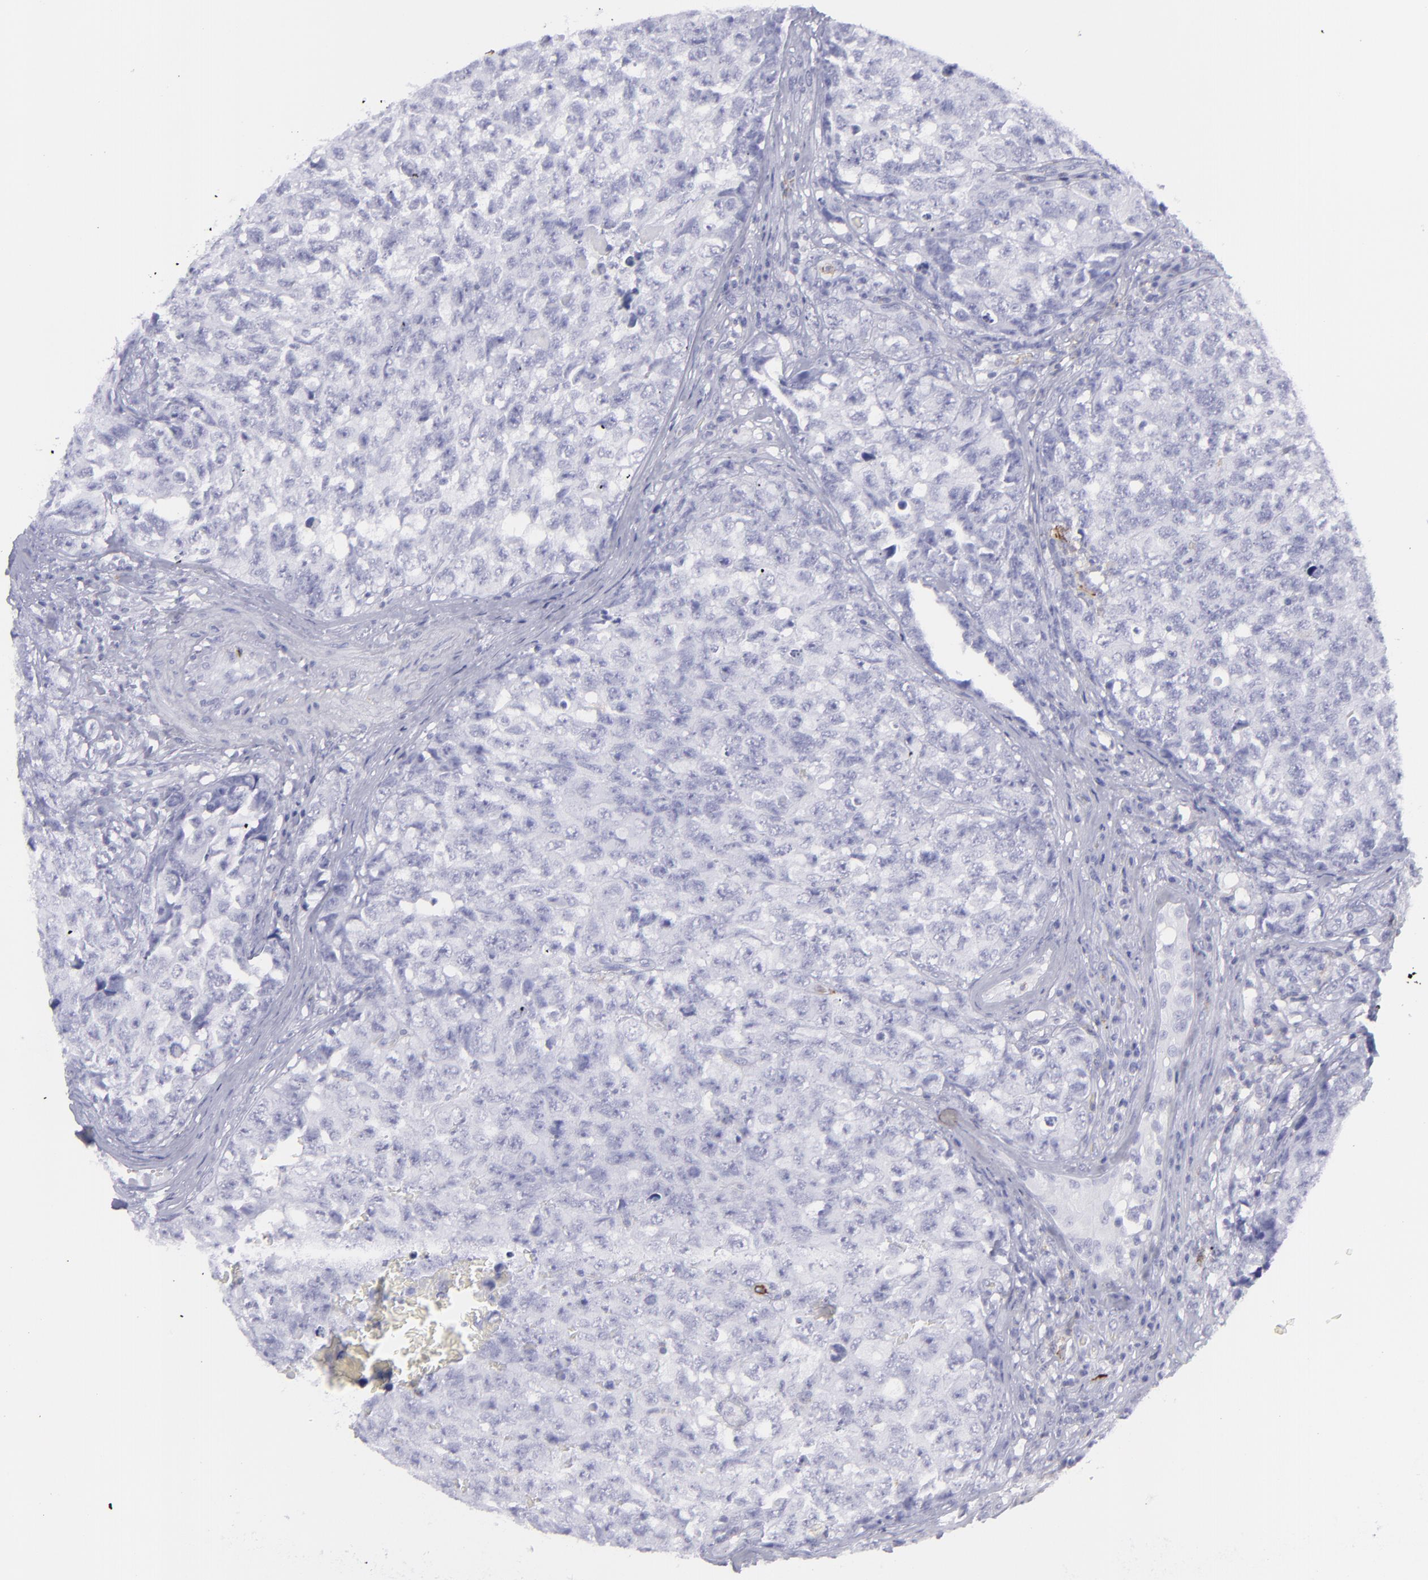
{"staining": {"intensity": "negative", "quantity": "none", "location": "none"}, "tissue": "testis cancer", "cell_type": "Tumor cells", "image_type": "cancer", "snomed": [{"axis": "morphology", "description": "Carcinoma, Embryonal, NOS"}, {"axis": "topography", "description": "Testis"}], "caption": "DAB immunohistochemical staining of testis cancer (embryonal carcinoma) reveals no significant staining in tumor cells.", "gene": "SELPLG", "patient": {"sex": "male", "age": 31}}